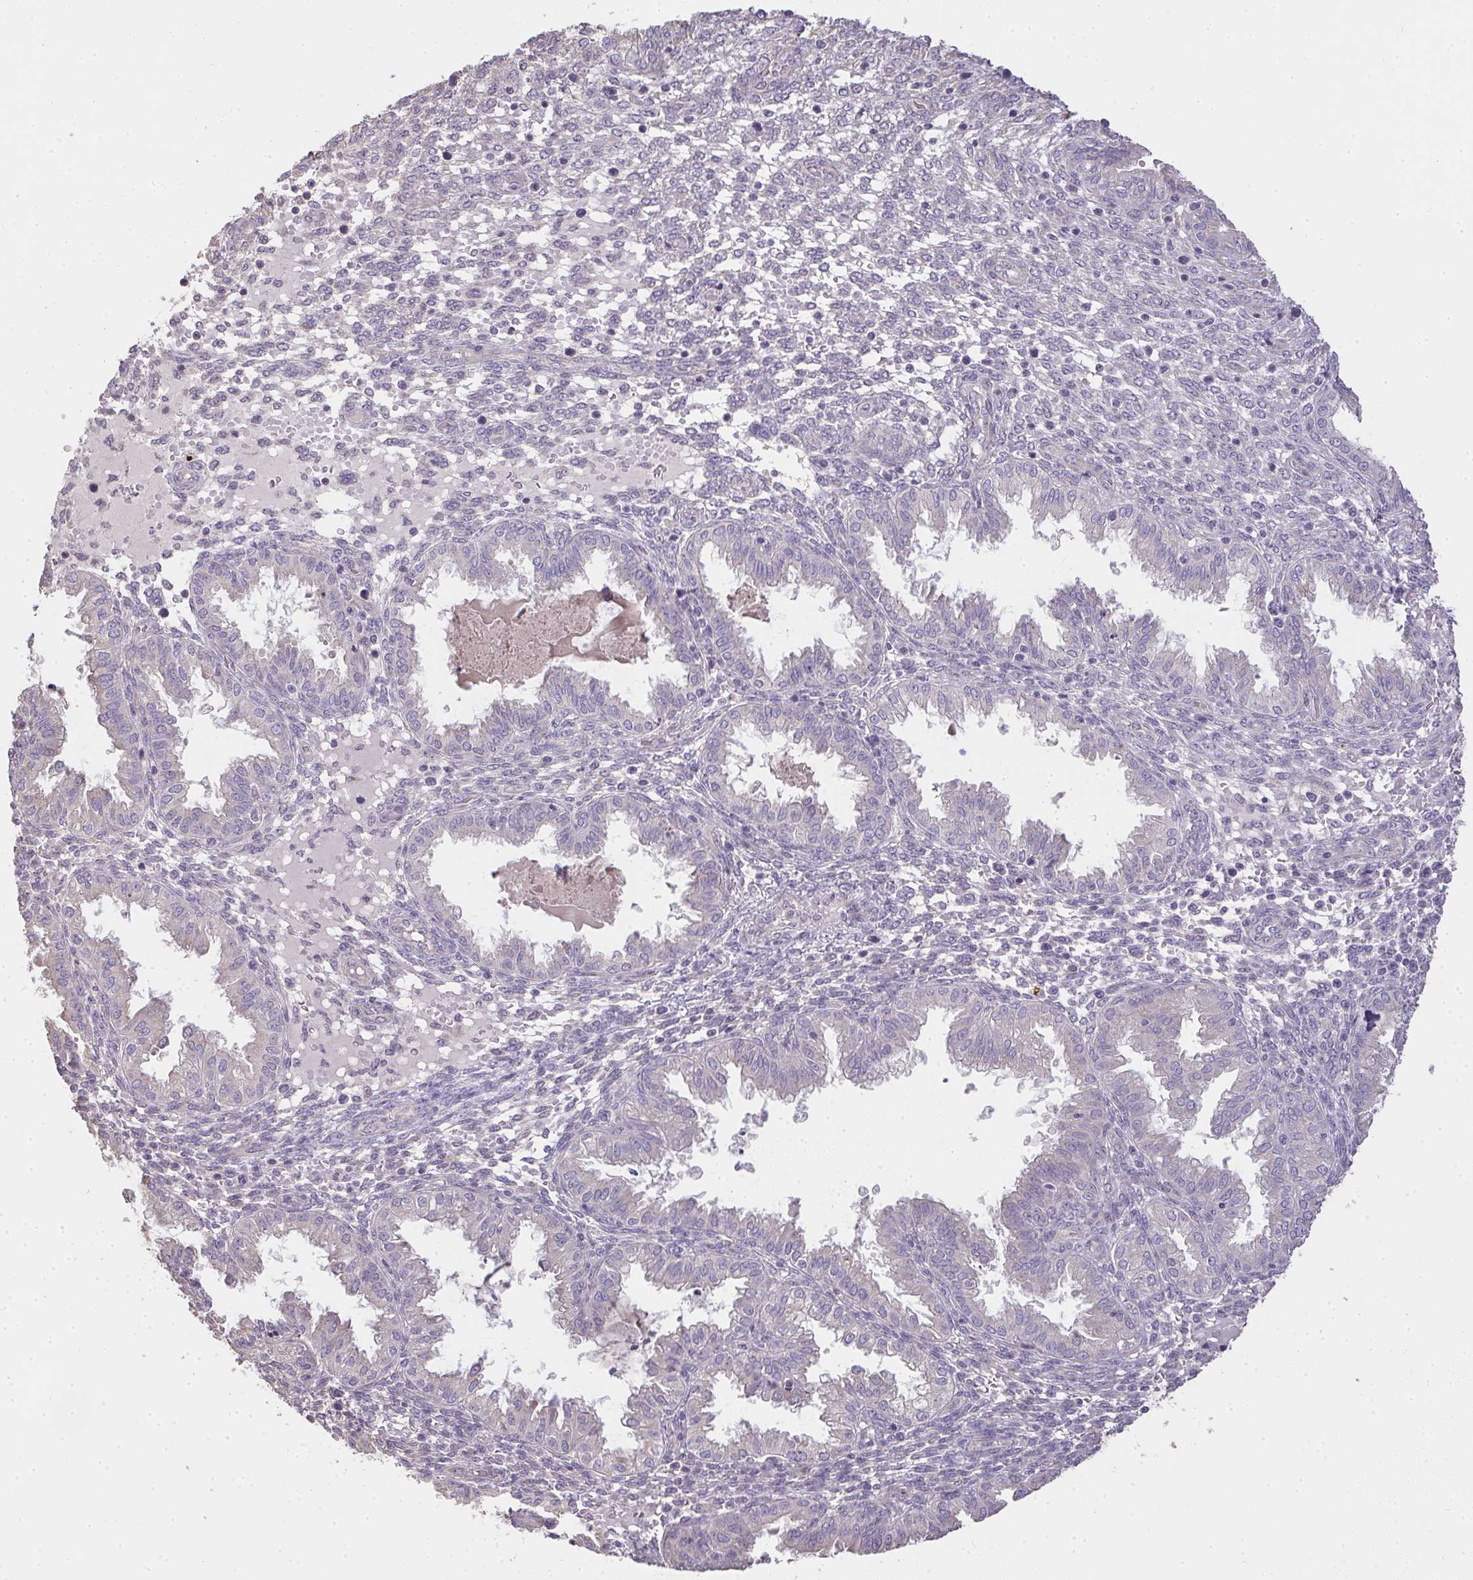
{"staining": {"intensity": "negative", "quantity": "none", "location": "none"}, "tissue": "endometrium", "cell_type": "Cells in endometrial stroma", "image_type": "normal", "snomed": [{"axis": "morphology", "description": "Normal tissue, NOS"}, {"axis": "topography", "description": "Endometrium"}], "caption": "This image is of benign endometrium stained with IHC to label a protein in brown with the nuclei are counter-stained blue. There is no positivity in cells in endometrial stroma.", "gene": "BRINP3", "patient": {"sex": "female", "age": 33}}